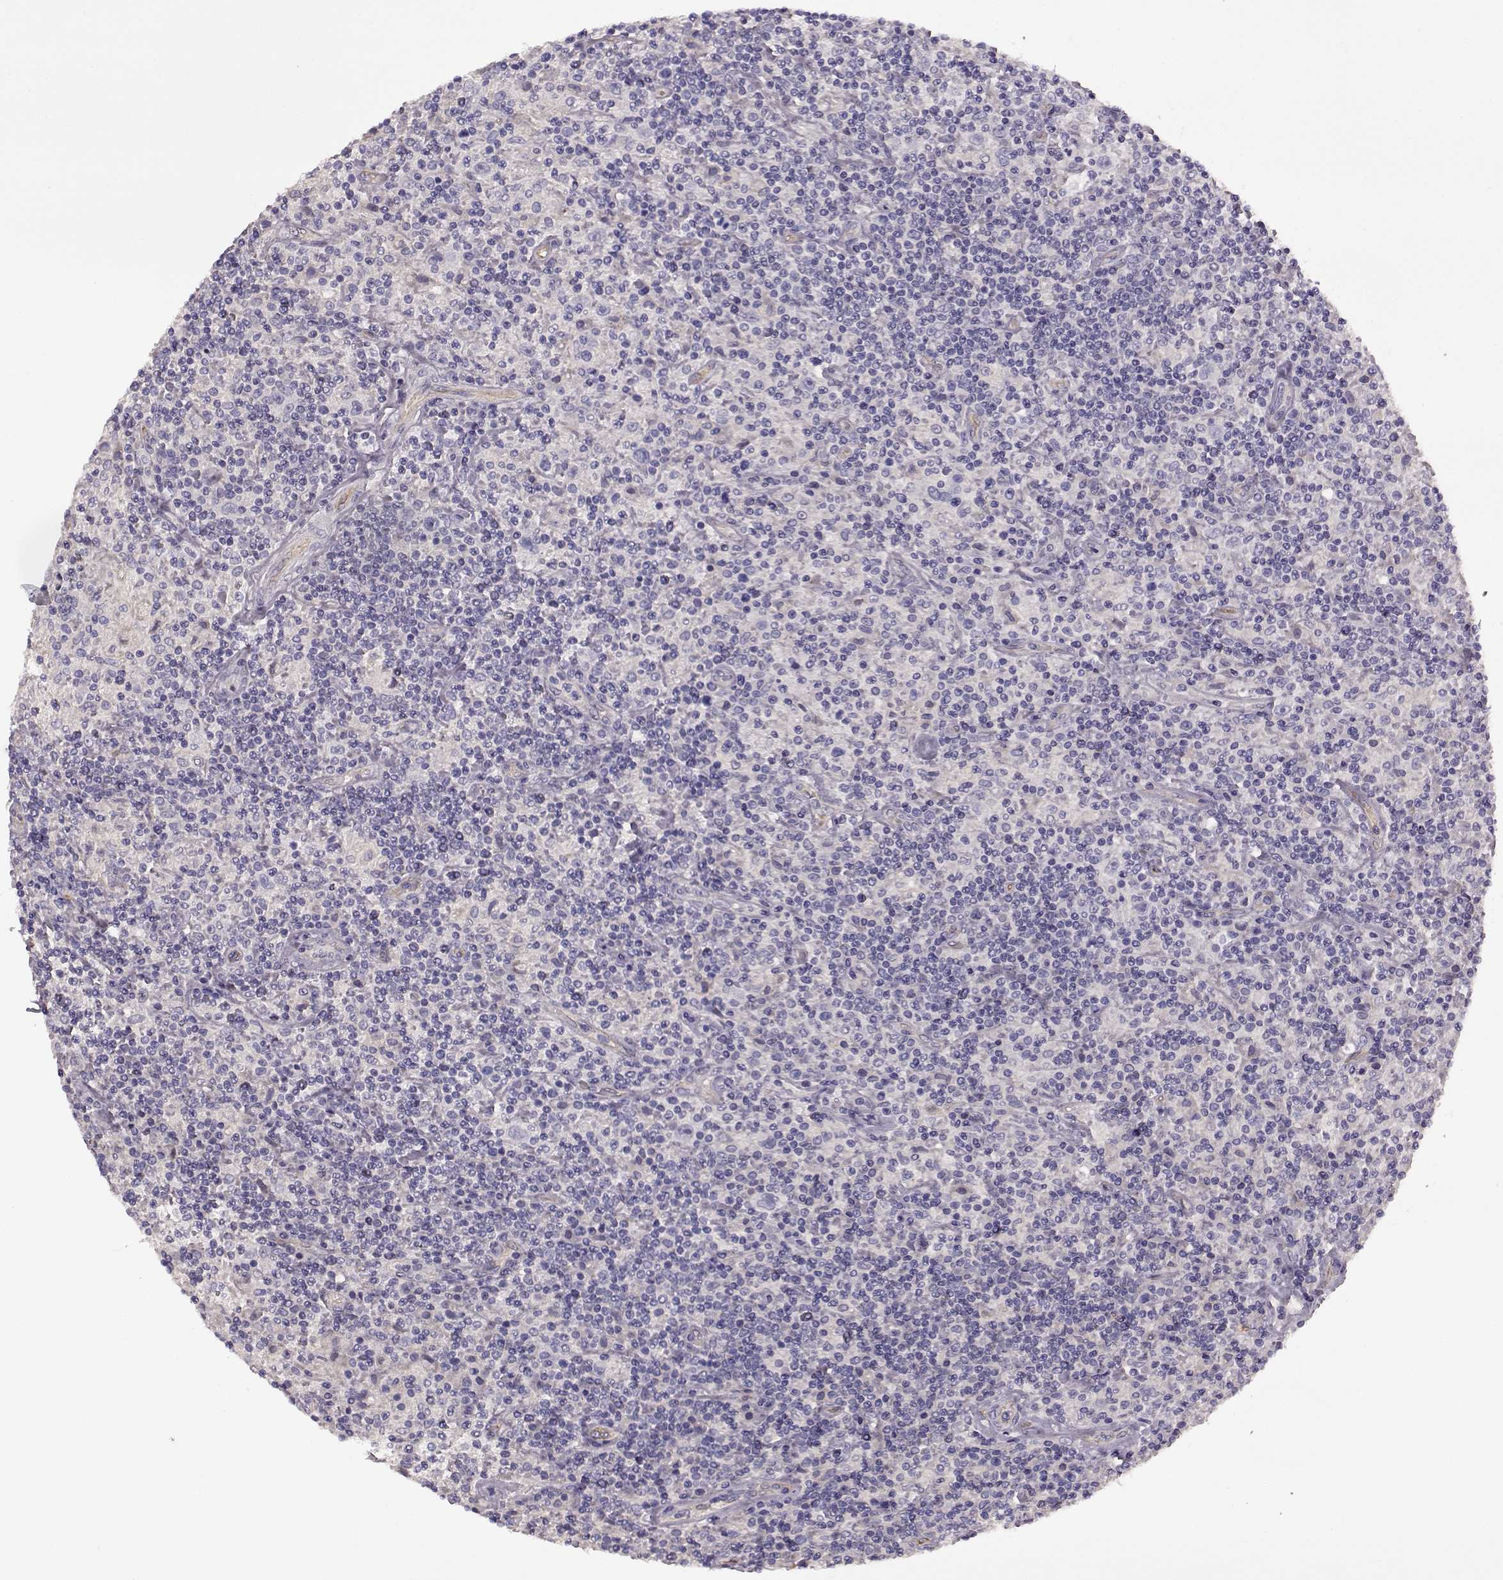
{"staining": {"intensity": "negative", "quantity": "none", "location": "none"}, "tissue": "lymphoma", "cell_type": "Tumor cells", "image_type": "cancer", "snomed": [{"axis": "morphology", "description": "Hodgkin's disease, NOS"}, {"axis": "topography", "description": "Lymph node"}], "caption": "DAB (3,3'-diaminobenzidine) immunohistochemical staining of human lymphoma displays no significant positivity in tumor cells. (Brightfield microscopy of DAB immunohistochemistry (IHC) at high magnification).", "gene": "EDDM3B", "patient": {"sex": "male", "age": 70}}